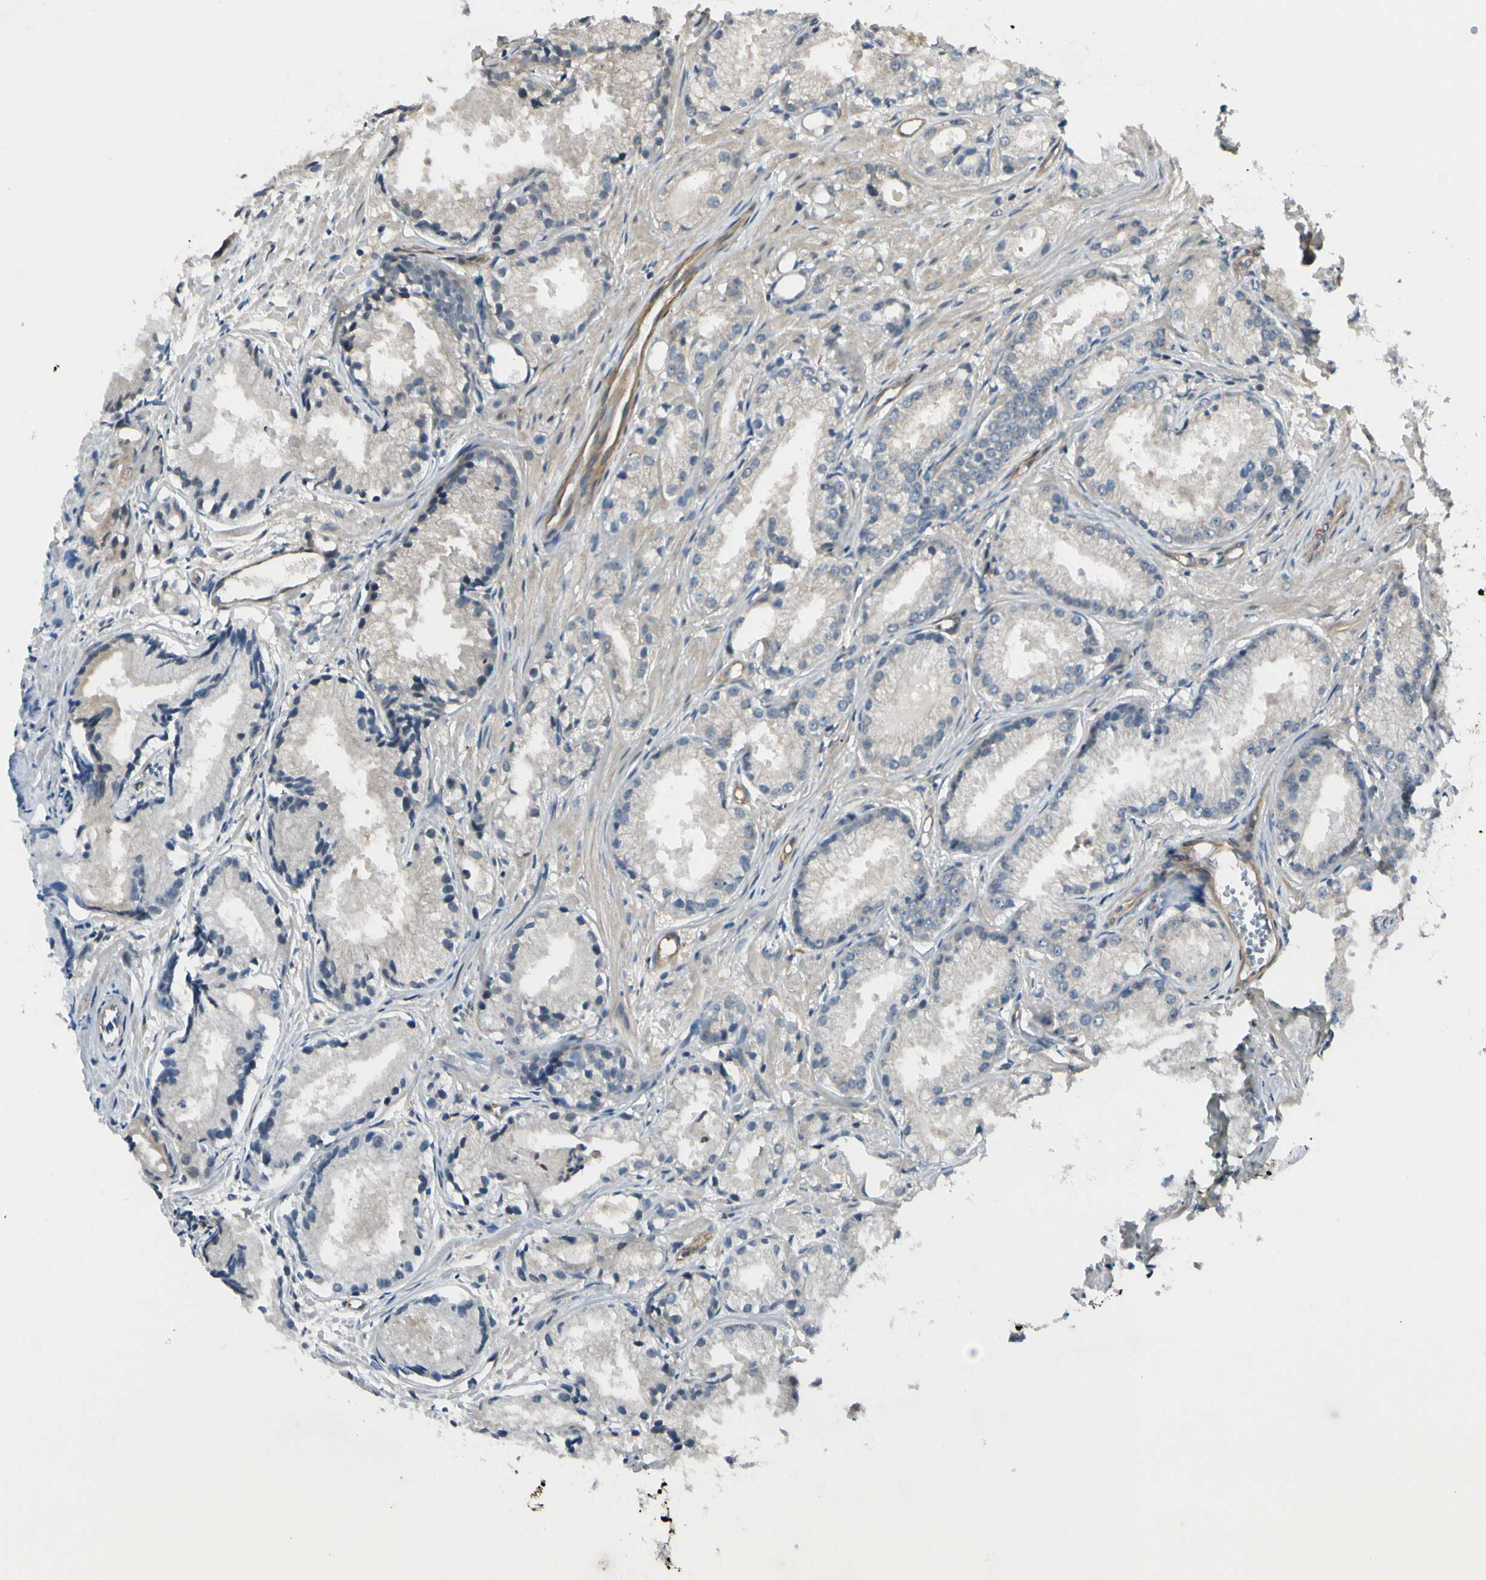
{"staining": {"intensity": "weak", "quantity": ">75%", "location": "cytoplasmic/membranous"}, "tissue": "prostate cancer", "cell_type": "Tumor cells", "image_type": "cancer", "snomed": [{"axis": "morphology", "description": "Adenocarcinoma, Low grade"}, {"axis": "topography", "description": "Prostate"}], "caption": "Tumor cells demonstrate low levels of weak cytoplasmic/membranous staining in about >75% of cells in prostate cancer. Using DAB (3,3'-diaminobenzidine) (brown) and hematoxylin (blue) stains, captured at high magnification using brightfield microscopy.", "gene": "RASGRF1", "patient": {"sex": "male", "age": 72}}